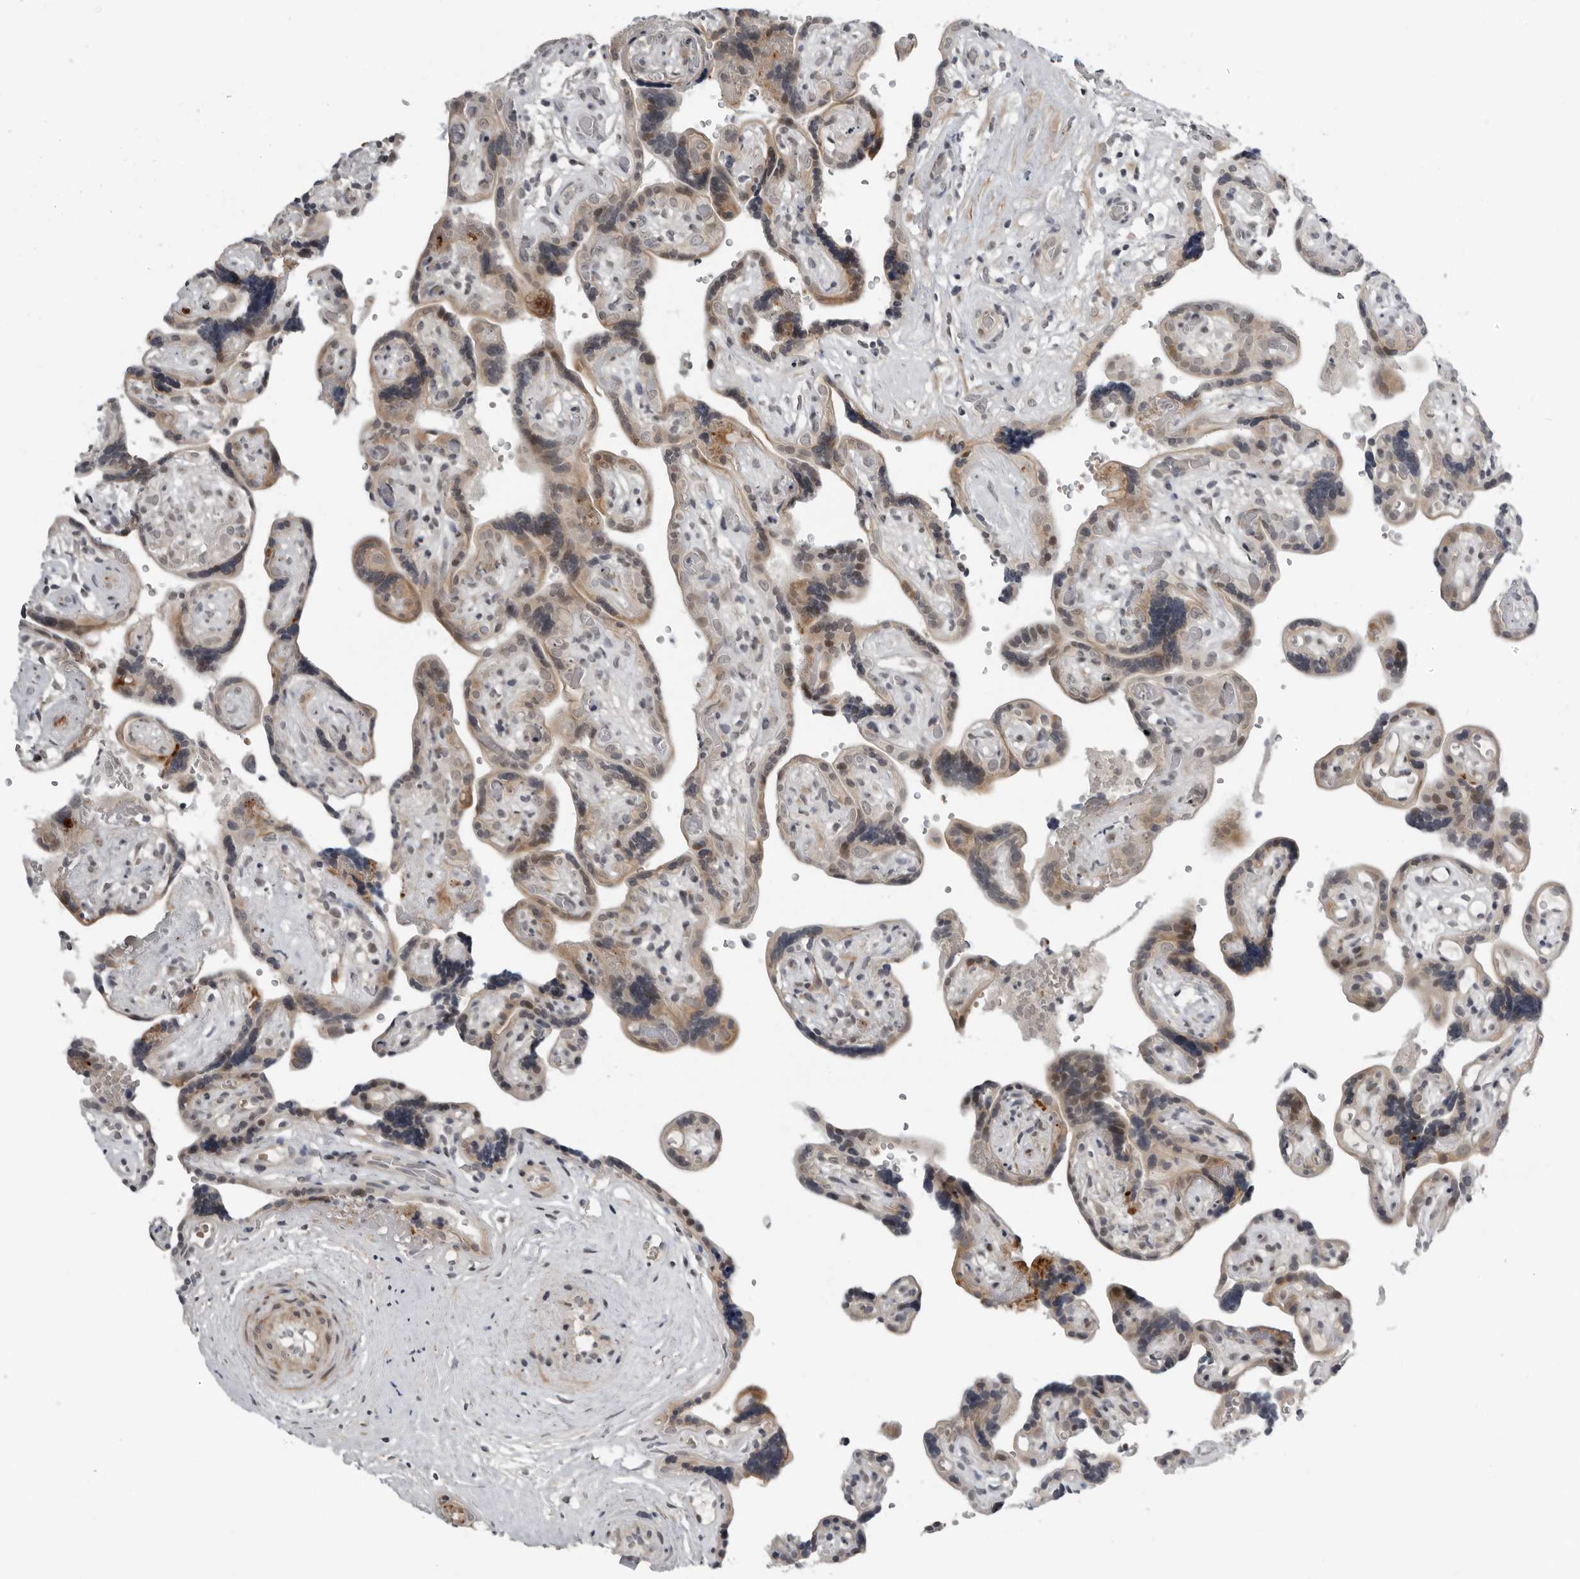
{"staining": {"intensity": "strong", "quantity": ">75%", "location": "cytoplasmic/membranous,nuclear"}, "tissue": "placenta", "cell_type": "Decidual cells", "image_type": "normal", "snomed": [{"axis": "morphology", "description": "Normal tissue, NOS"}, {"axis": "topography", "description": "Placenta"}], "caption": "Protein analysis of unremarkable placenta shows strong cytoplasmic/membranous,nuclear positivity in about >75% of decidual cells.", "gene": "ALPK2", "patient": {"sex": "female", "age": 30}}